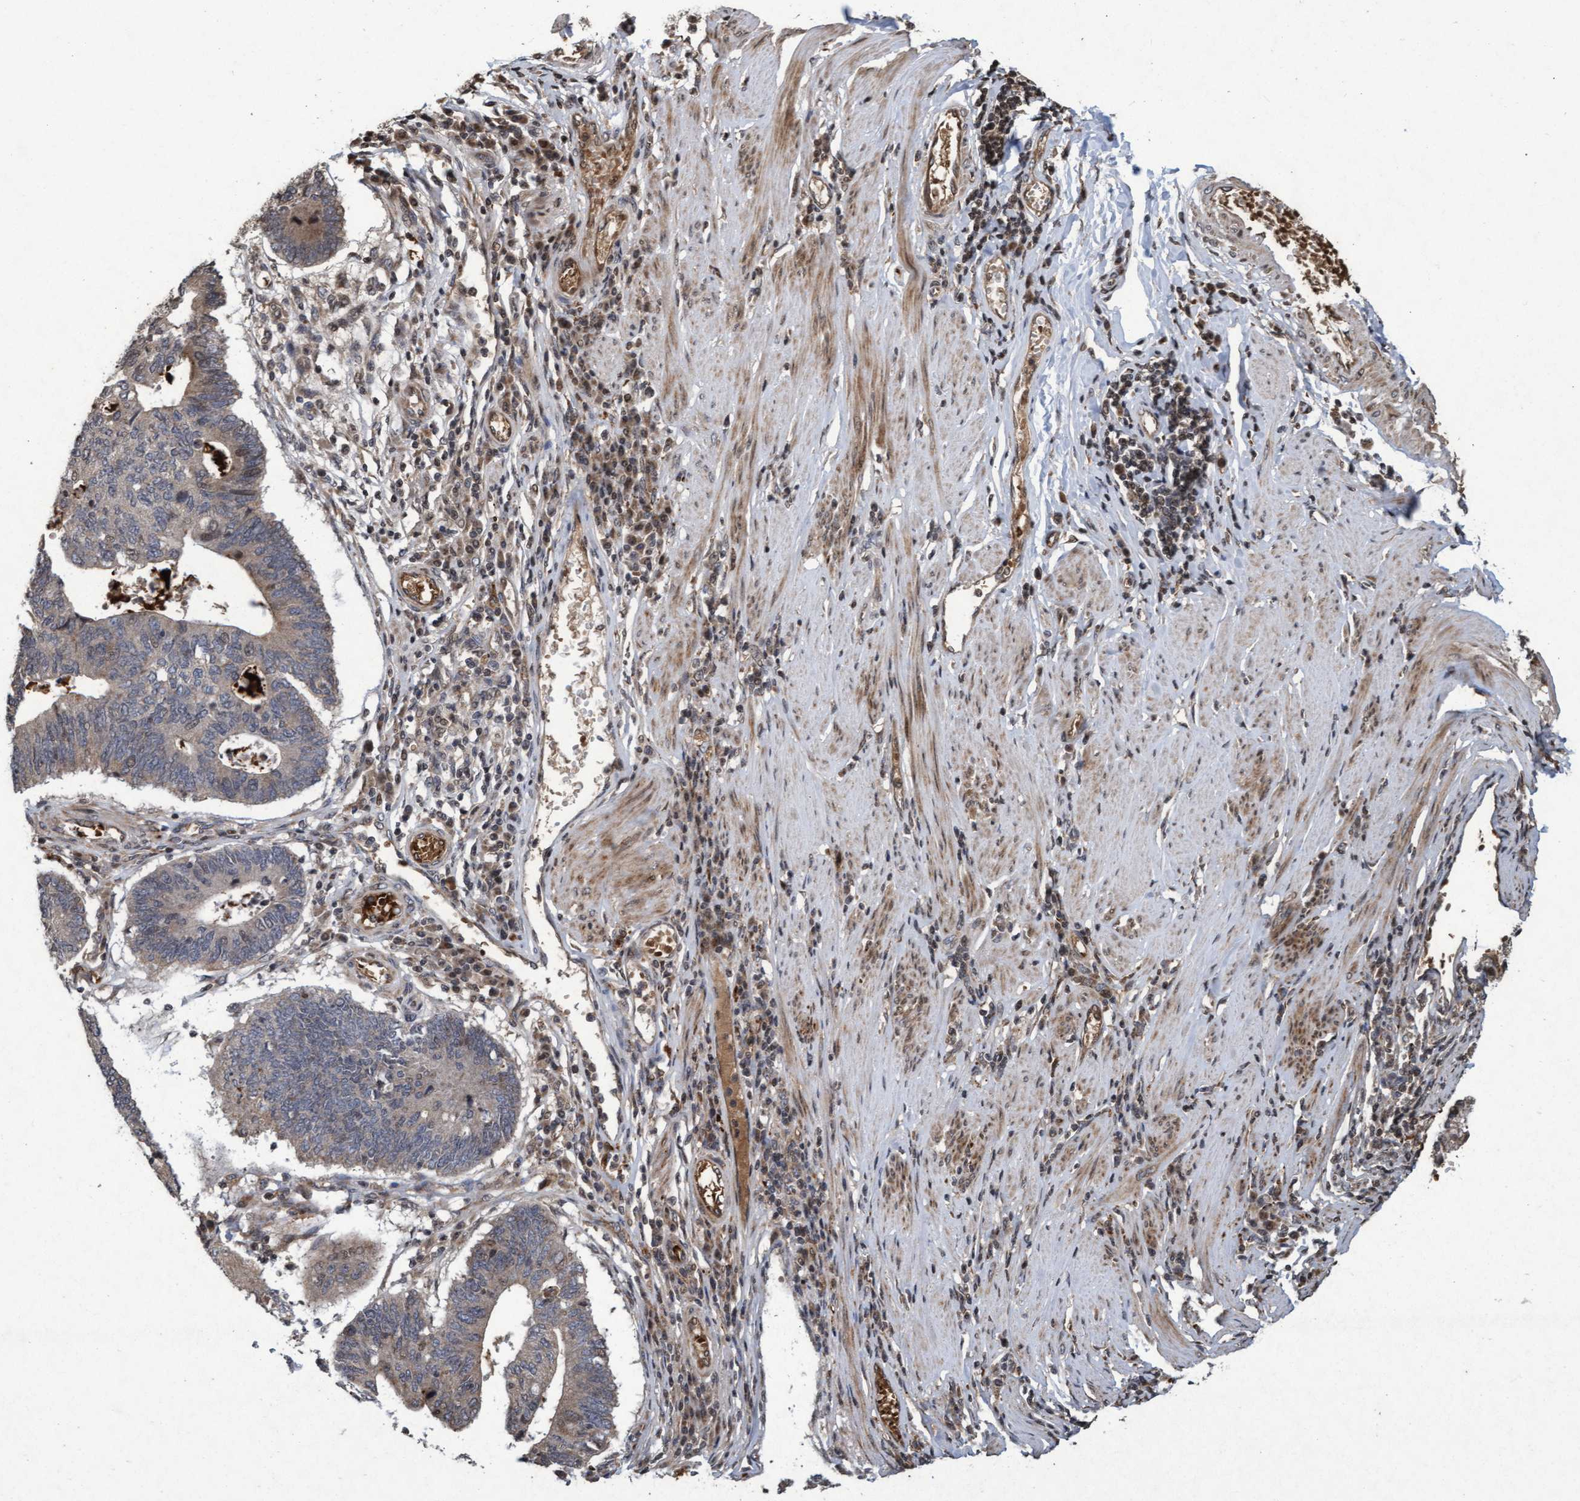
{"staining": {"intensity": "weak", "quantity": "<25%", "location": "cytoplasmic/membranous"}, "tissue": "stomach cancer", "cell_type": "Tumor cells", "image_type": "cancer", "snomed": [{"axis": "morphology", "description": "Adenocarcinoma, NOS"}, {"axis": "topography", "description": "Stomach"}], "caption": "Immunohistochemistry (IHC) micrograph of adenocarcinoma (stomach) stained for a protein (brown), which demonstrates no expression in tumor cells.", "gene": "KCNC2", "patient": {"sex": "male", "age": 59}}